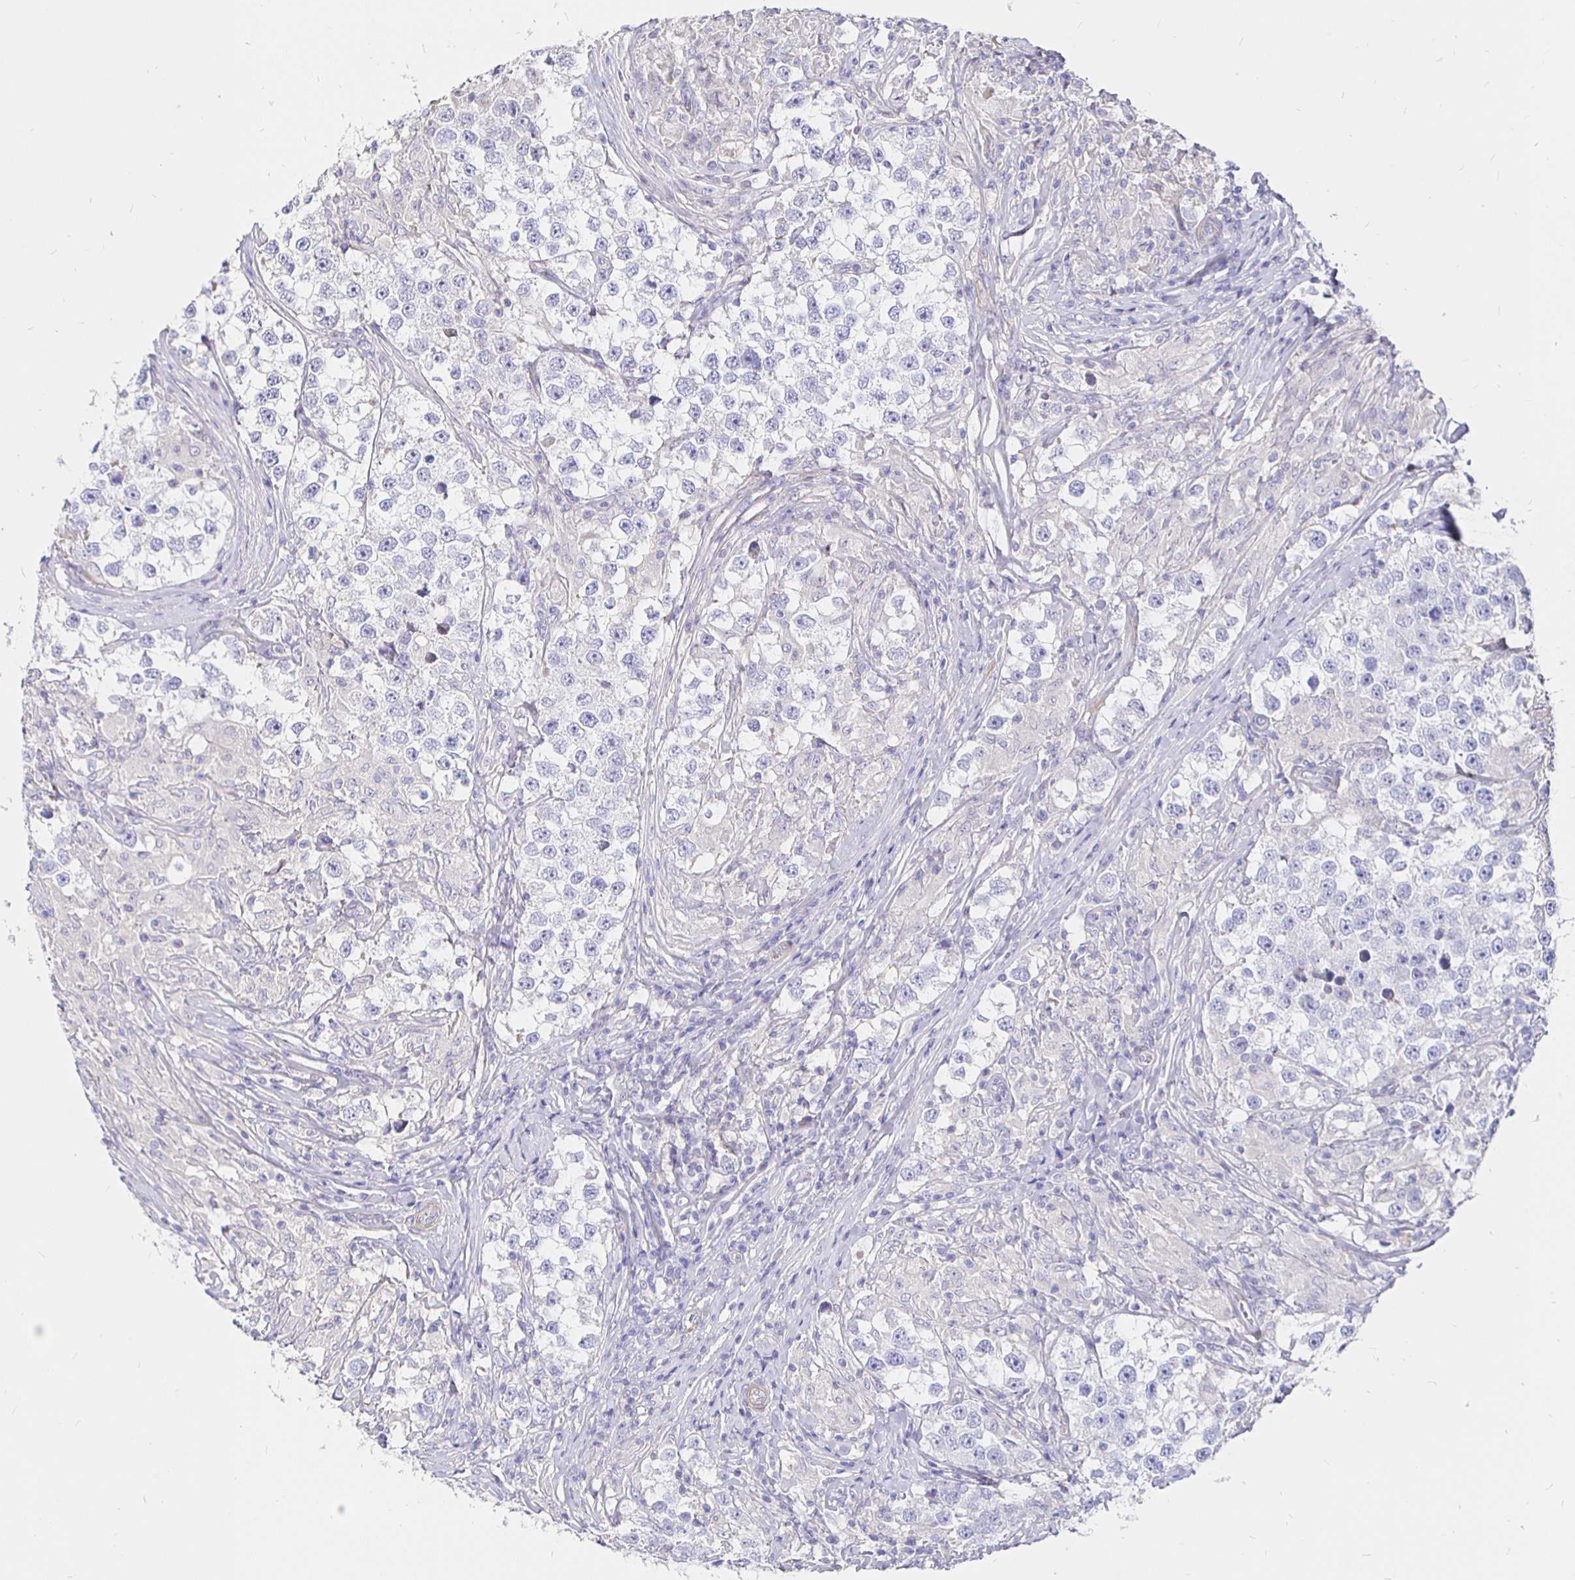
{"staining": {"intensity": "negative", "quantity": "none", "location": "none"}, "tissue": "testis cancer", "cell_type": "Tumor cells", "image_type": "cancer", "snomed": [{"axis": "morphology", "description": "Seminoma, NOS"}, {"axis": "topography", "description": "Testis"}], "caption": "A high-resolution micrograph shows immunohistochemistry staining of seminoma (testis), which reveals no significant expression in tumor cells.", "gene": "PALM2AKAP2", "patient": {"sex": "male", "age": 46}}